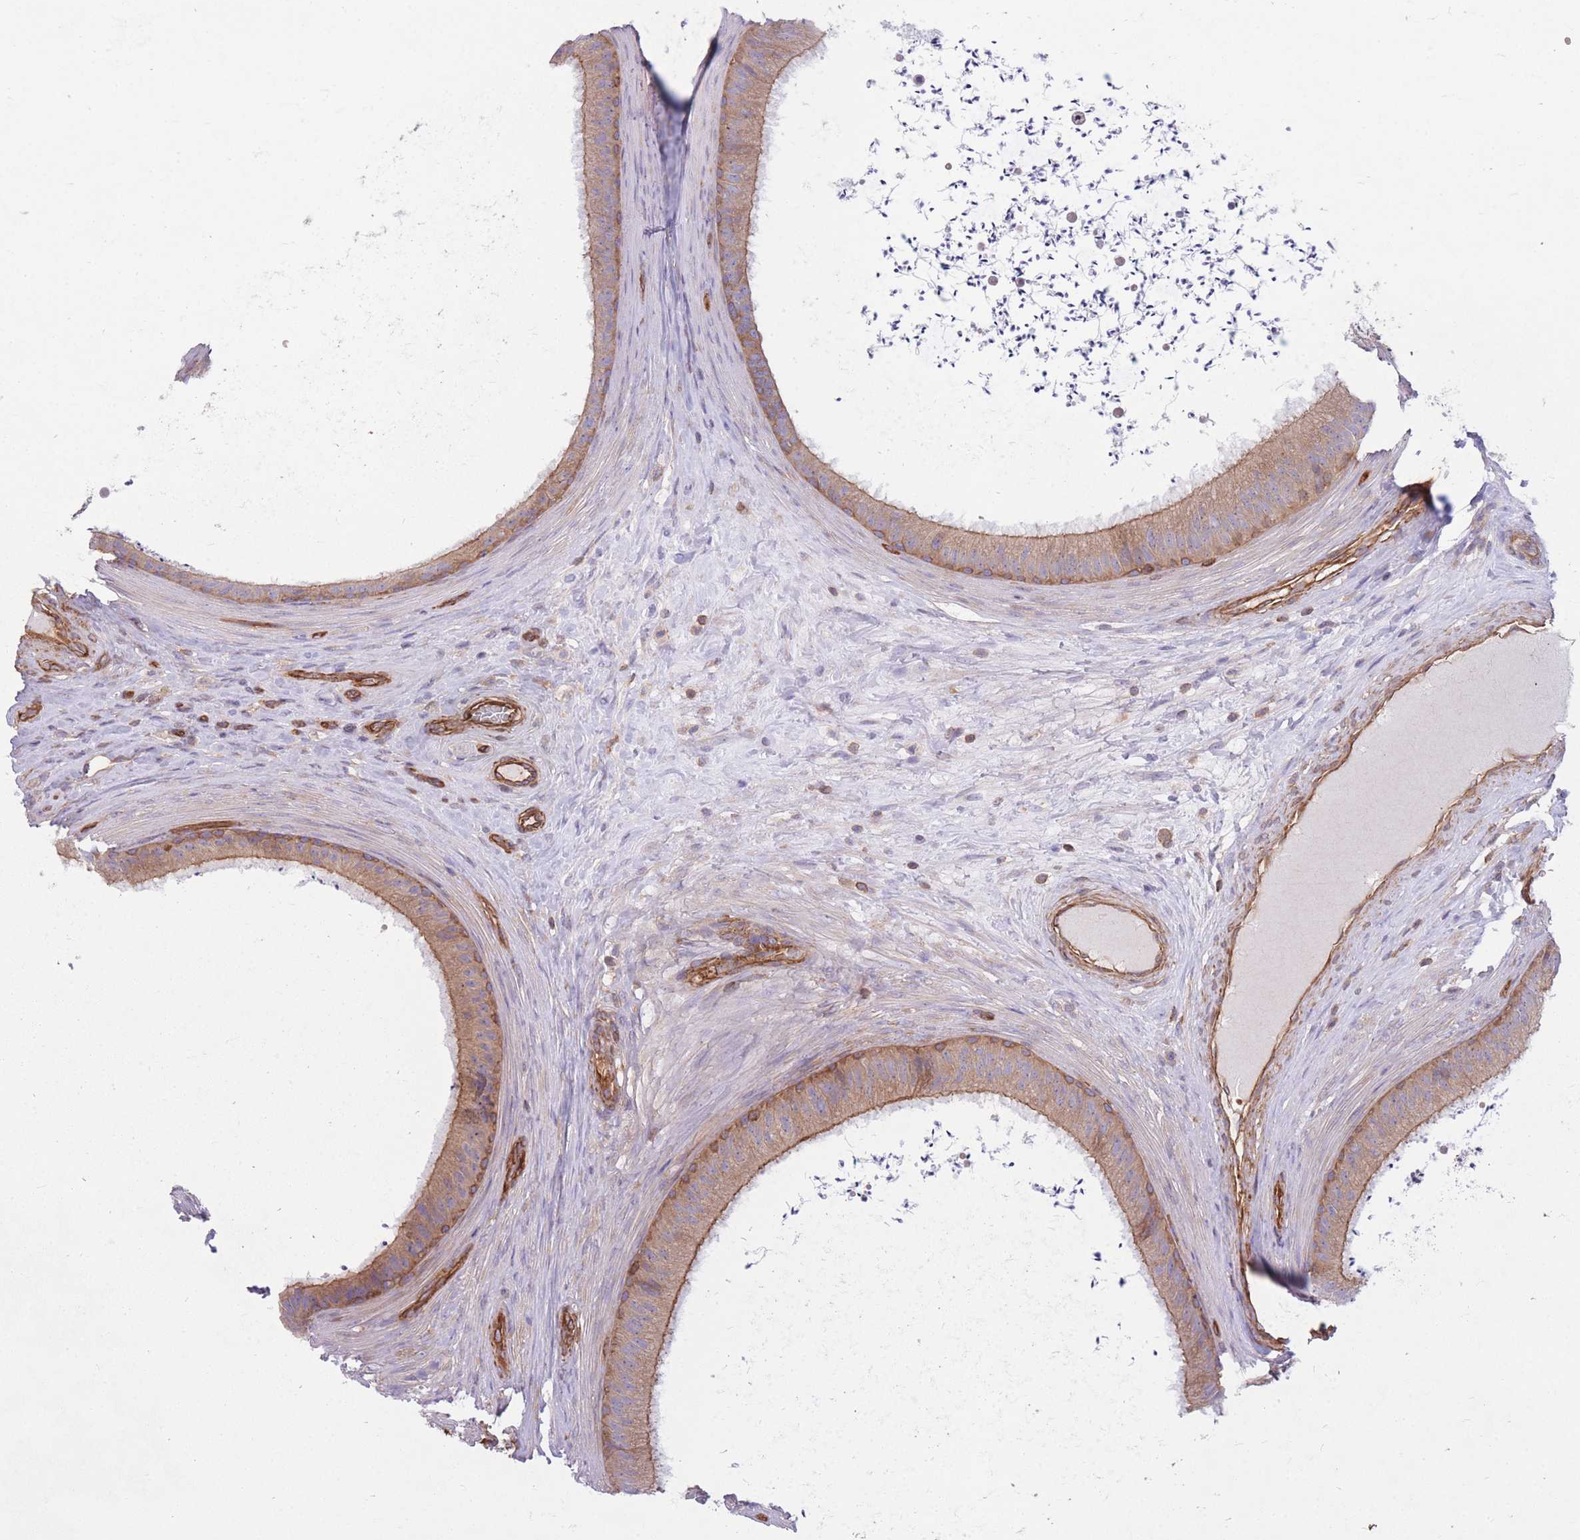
{"staining": {"intensity": "moderate", "quantity": ">75%", "location": "cytoplasmic/membranous"}, "tissue": "epididymis", "cell_type": "Glandular cells", "image_type": "normal", "snomed": [{"axis": "morphology", "description": "Normal tissue, NOS"}, {"axis": "topography", "description": "Testis"}, {"axis": "topography", "description": "Epididymis"}], "caption": "Moderate cytoplasmic/membranous positivity for a protein is appreciated in approximately >75% of glandular cells of normal epididymis using IHC.", "gene": "GGA1", "patient": {"sex": "male", "age": 41}}